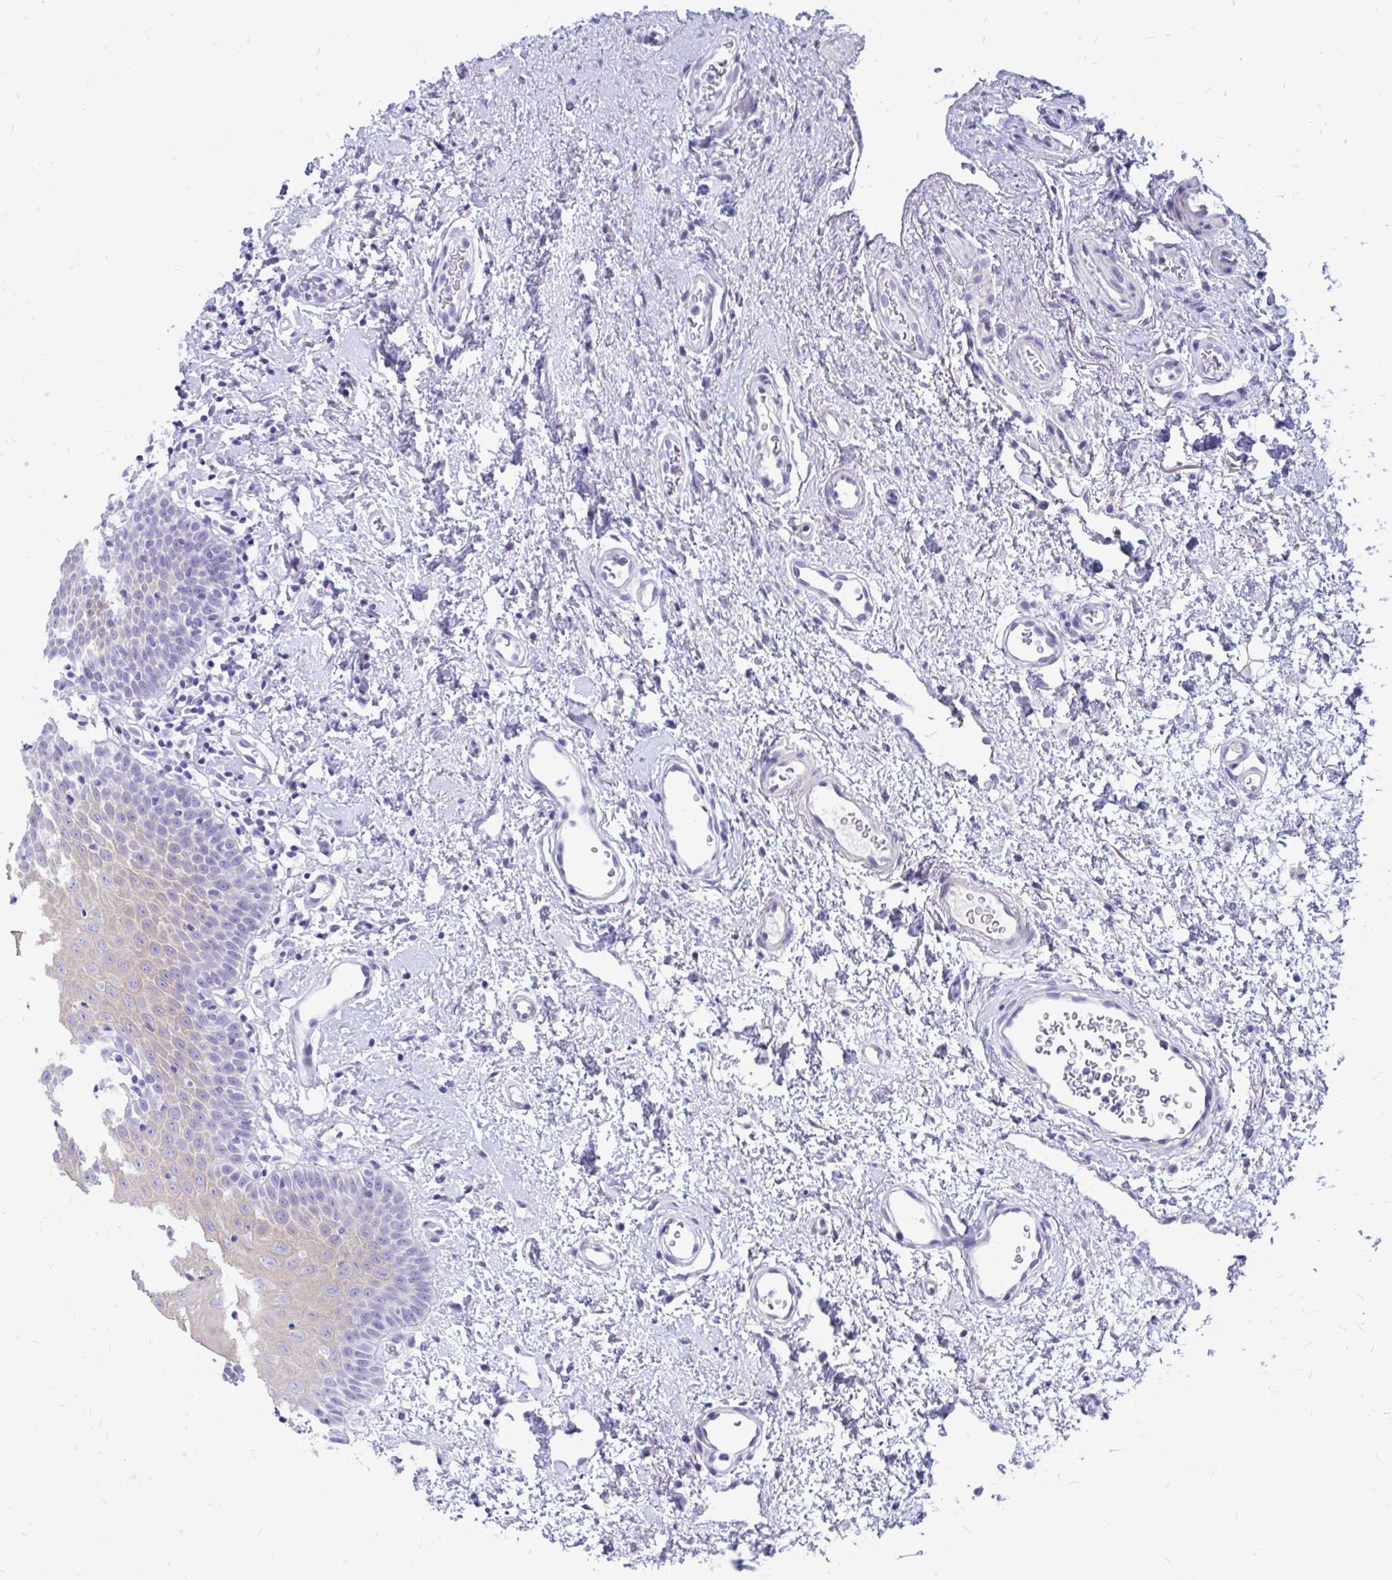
{"staining": {"intensity": "negative", "quantity": "none", "location": "none"}, "tissue": "oral mucosa", "cell_type": "Squamous epithelial cells", "image_type": "normal", "snomed": [{"axis": "morphology", "description": "Normal tissue, NOS"}, {"axis": "topography", "description": "Oral tissue"}, {"axis": "topography", "description": "Head-Neck"}], "caption": "Protein analysis of benign oral mucosa demonstrates no significant positivity in squamous epithelial cells.", "gene": "IGSF5", "patient": {"sex": "female", "age": 55}}